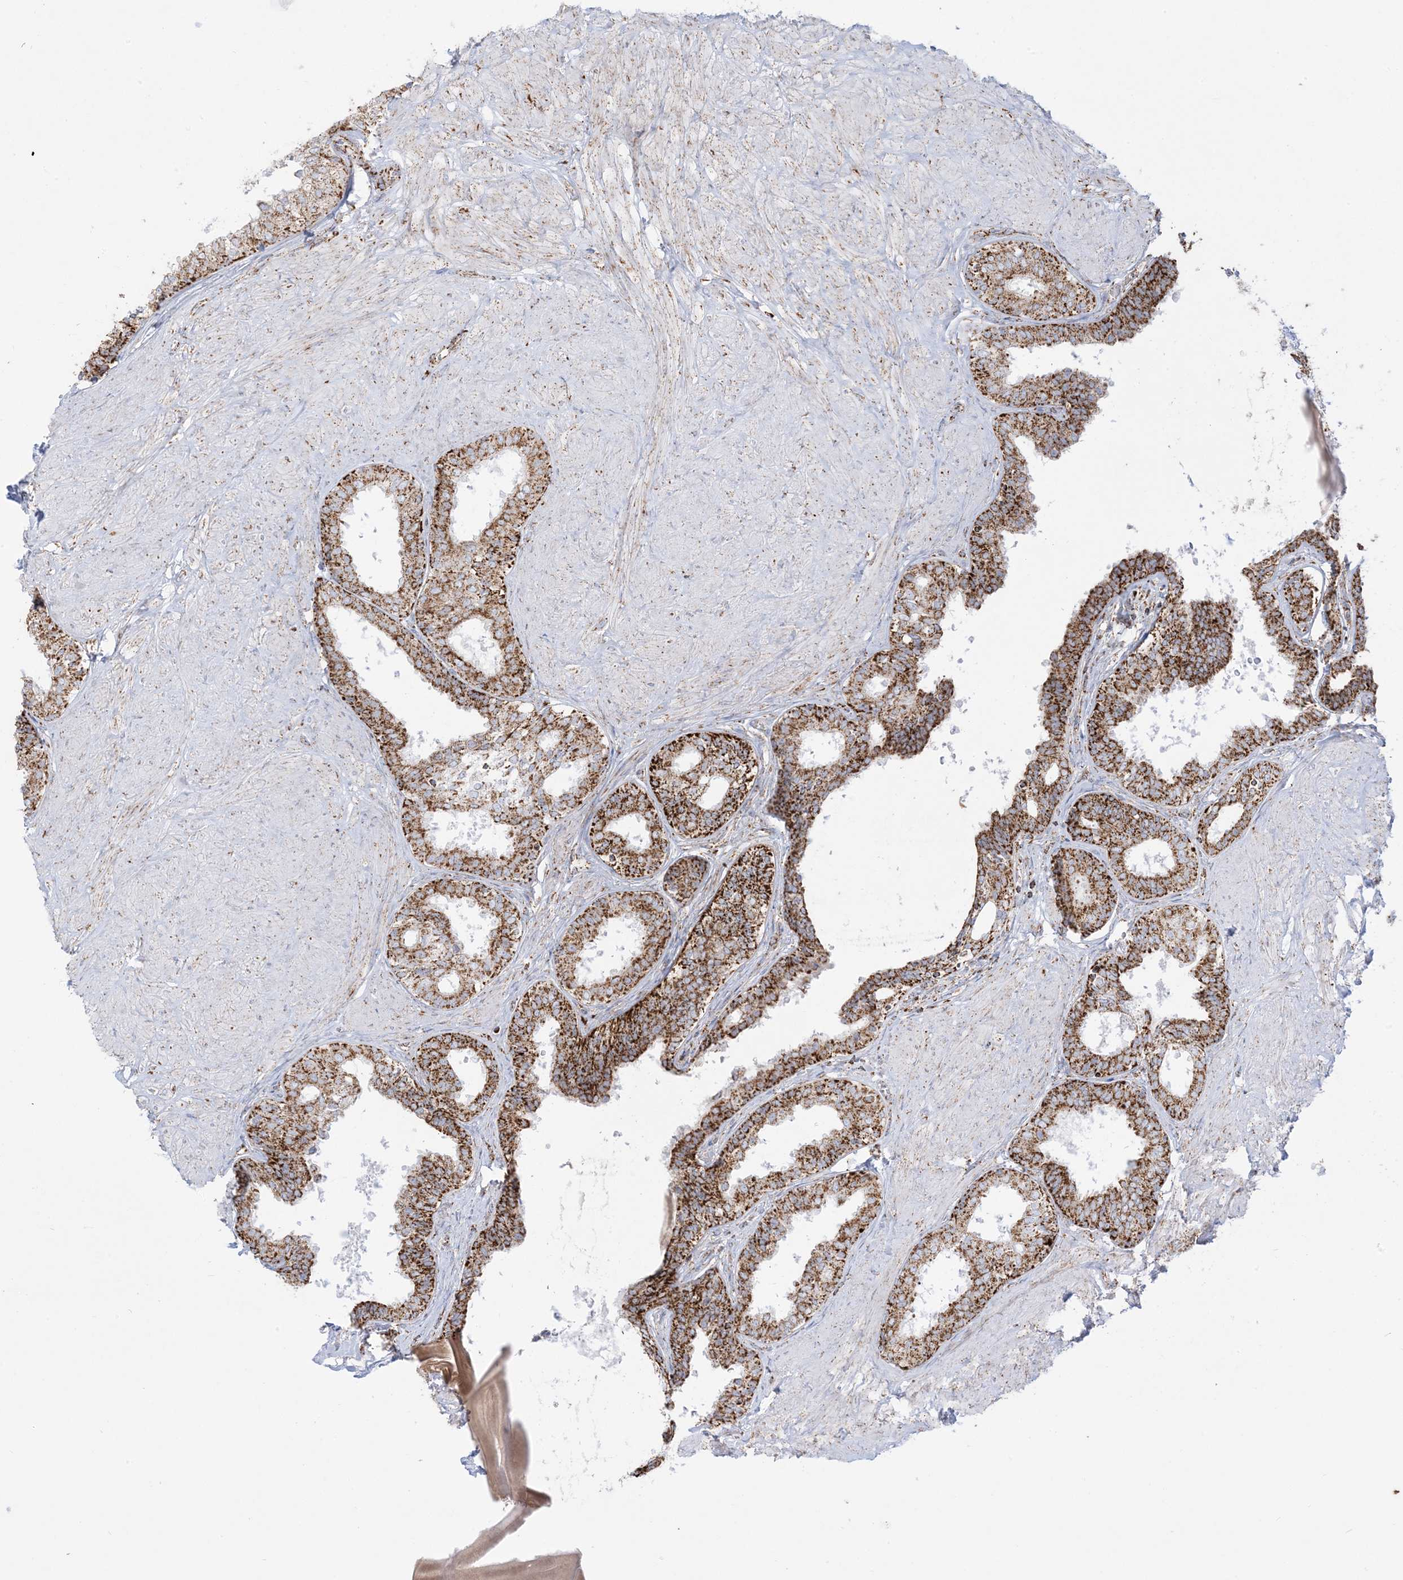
{"staining": {"intensity": "strong", "quantity": ">75%", "location": "cytoplasmic/membranous"}, "tissue": "prostate", "cell_type": "Glandular cells", "image_type": "normal", "snomed": [{"axis": "morphology", "description": "Normal tissue, NOS"}, {"axis": "topography", "description": "Prostate"}], "caption": "This image shows immunohistochemistry staining of unremarkable prostate, with high strong cytoplasmic/membranous positivity in approximately >75% of glandular cells.", "gene": "MRPS36", "patient": {"sex": "male", "age": 48}}